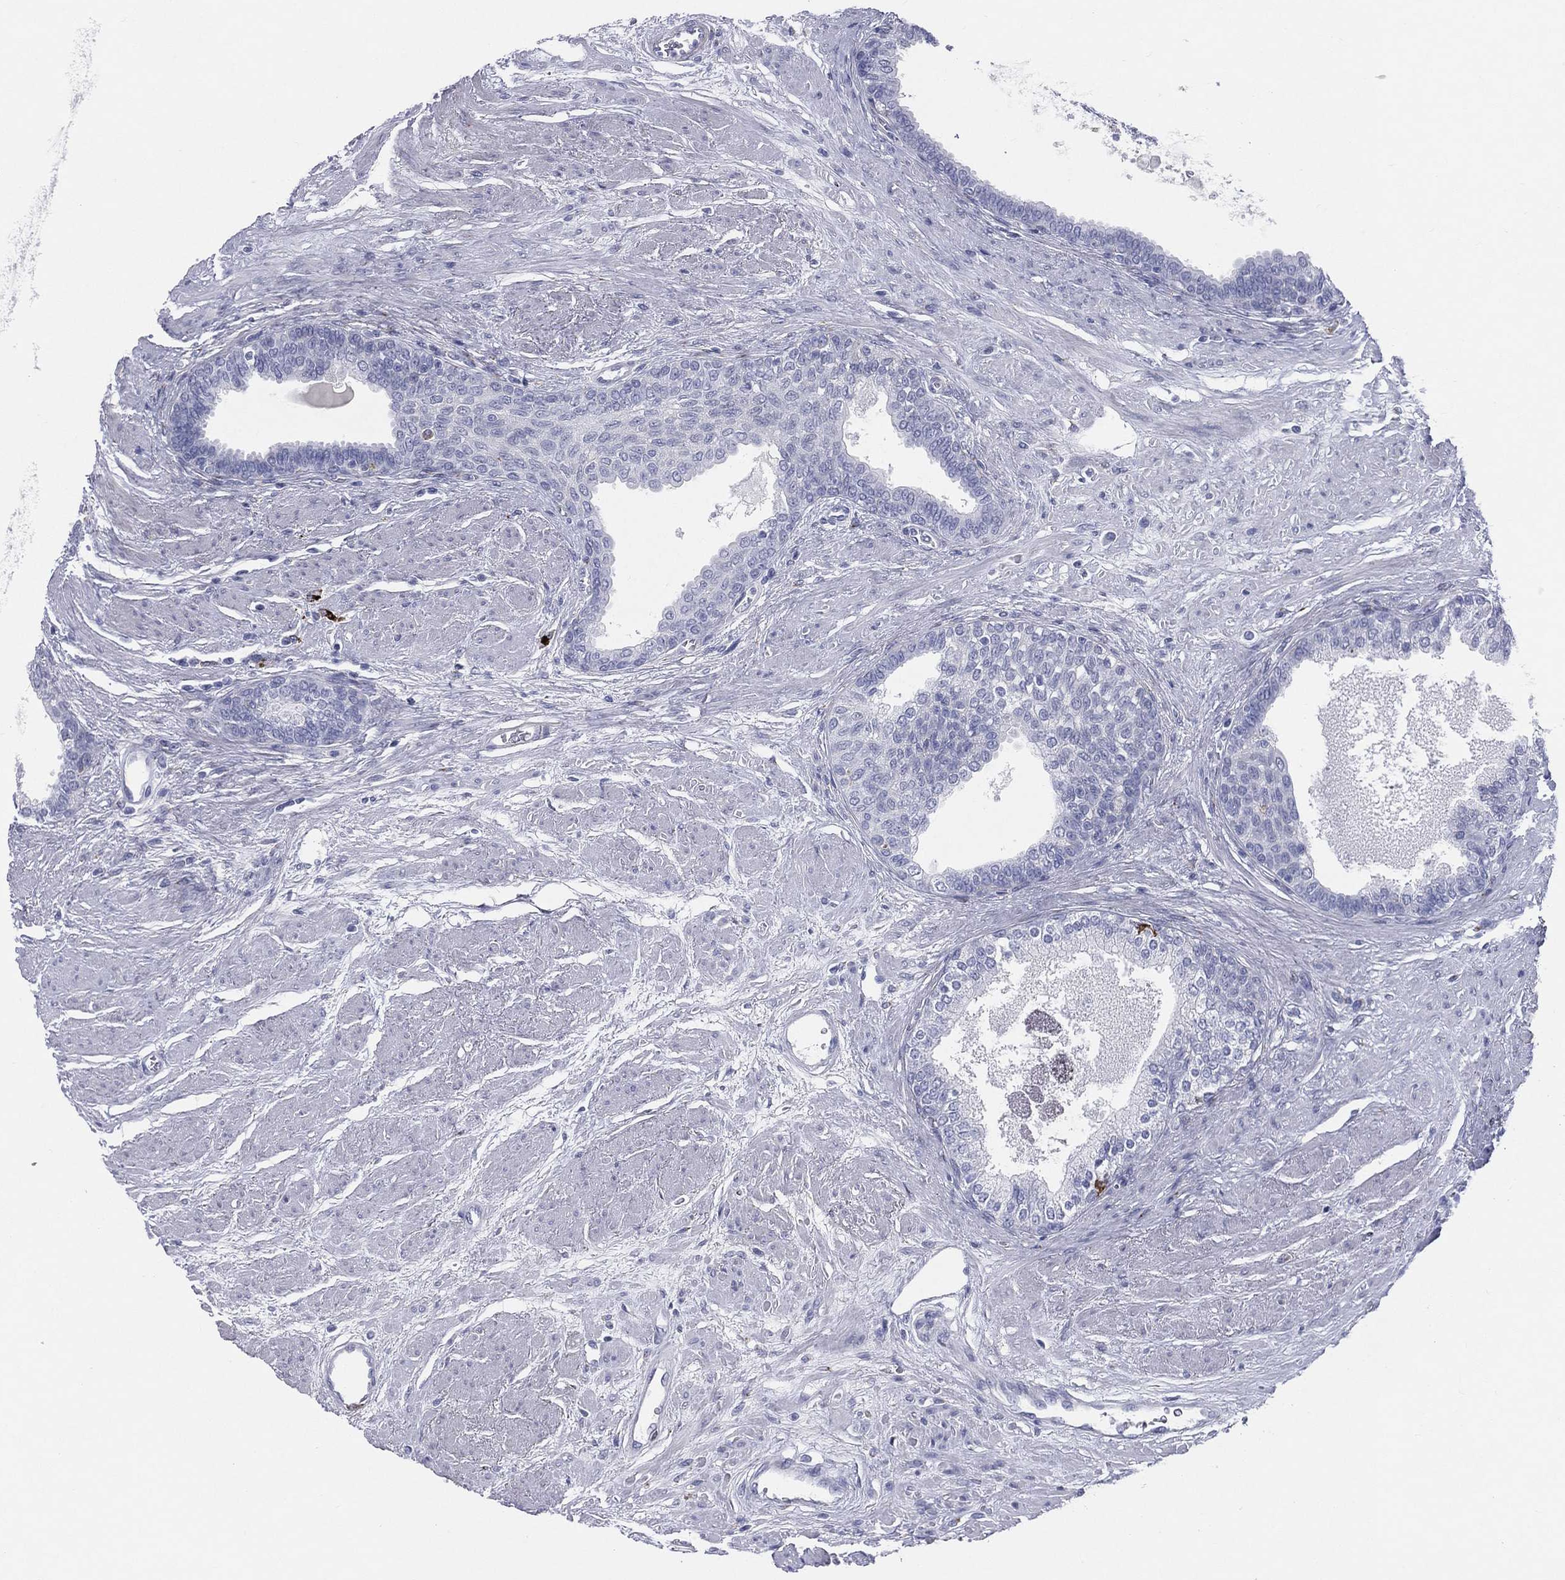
{"staining": {"intensity": "negative", "quantity": "none", "location": "none"}, "tissue": "prostate cancer", "cell_type": "Tumor cells", "image_type": "cancer", "snomed": [{"axis": "morphology", "description": "Adenocarcinoma, NOS"}, {"axis": "topography", "description": "Prostate and seminal vesicle, NOS"}, {"axis": "topography", "description": "Prostate"}], "caption": "IHC of prostate adenocarcinoma reveals no staining in tumor cells.", "gene": "HLA-DOA", "patient": {"sex": "male", "age": 62}}